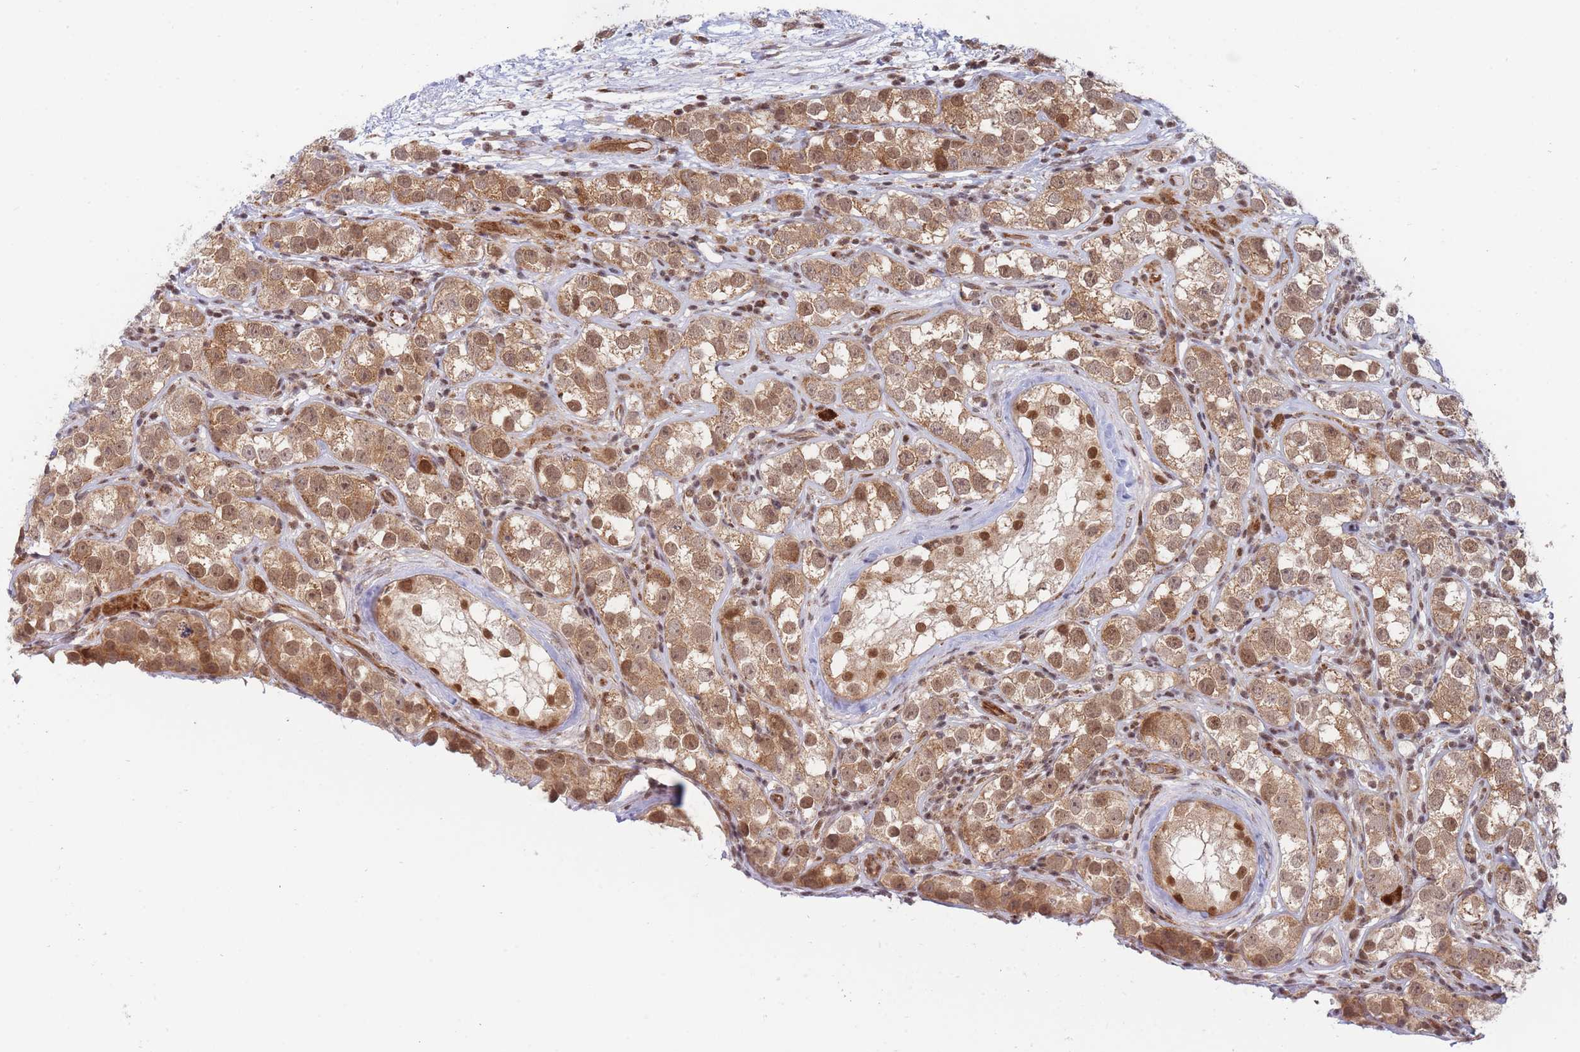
{"staining": {"intensity": "moderate", "quantity": ">75%", "location": "cytoplasmic/membranous,nuclear"}, "tissue": "testis cancer", "cell_type": "Tumor cells", "image_type": "cancer", "snomed": [{"axis": "morphology", "description": "Seminoma, NOS"}, {"axis": "topography", "description": "Testis"}], "caption": "Immunohistochemical staining of testis cancer displays medium levels of moderate cytoplasmic/membranous and nuclear positivity in about >75% of tumor cells. The staining is performed using DAB brown chromogen to label protein expression. The nuclei are counter-stained blue using hematoxylin.", "gene": "BOD1L1", "patient": {"sex": "male", "age": 28}}